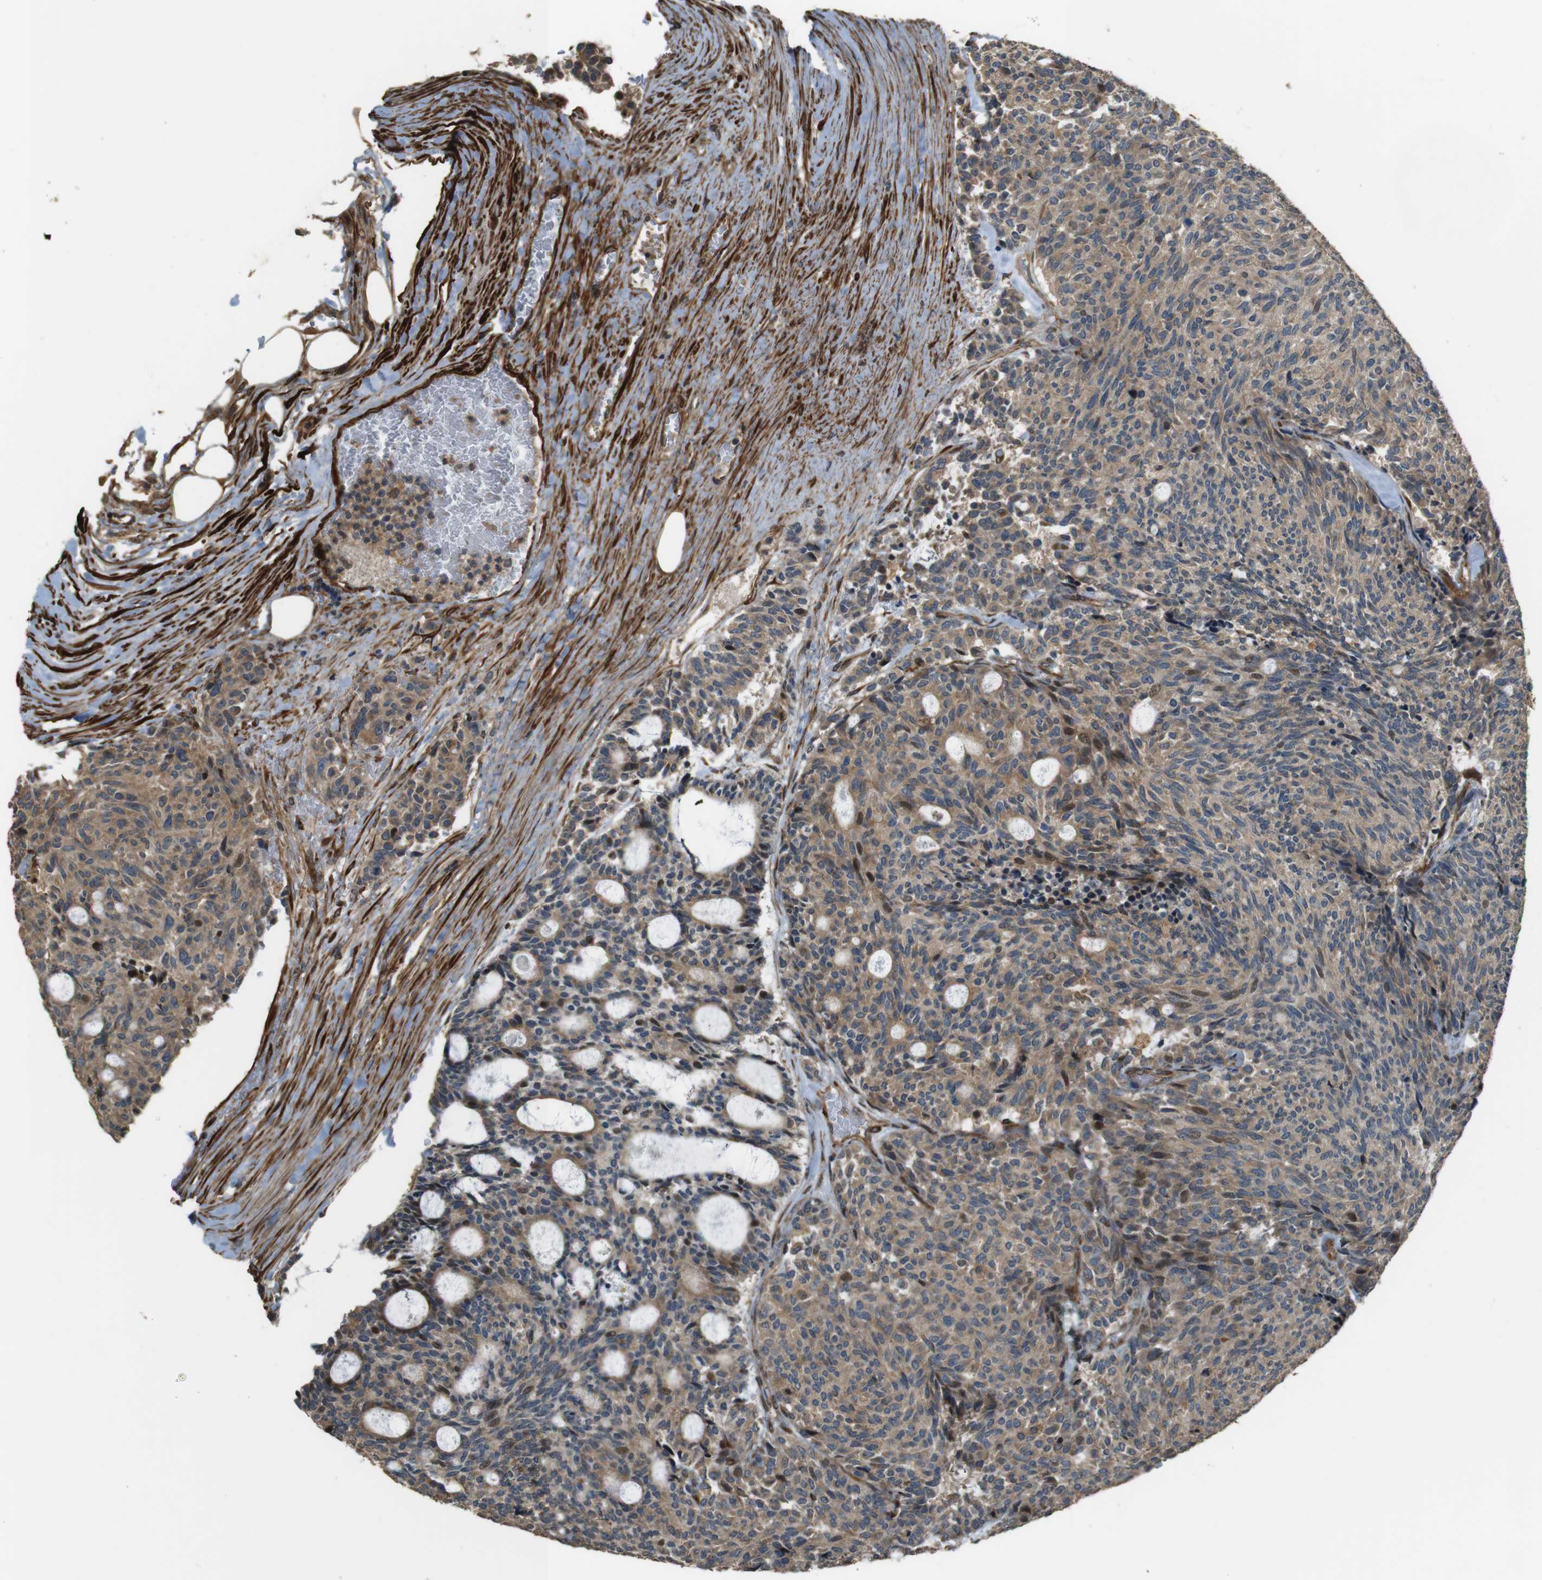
{"staining": {"intensity": "moderate", "quantity": ">75%", "location": "cytoplasmic/membranous,nuclear"}, "tissue": "carcinoid", "cell_type": "Tumor cells", "image_type": "cancer", "snomed": [{"axis": "morphology", "description": "Carcinoid, malignant, NOS"}, {"axis": "topography", "description": "Pancreas"}], "caption": "Malignant carcinoid tissue shows moderate cytoplasmic/membranous and nuclear expression in about >75% of tumor cells, visualized by immunohistochemistry.", "gene": "MSRB3", "patient": {"sex": "female", "age": 54}}